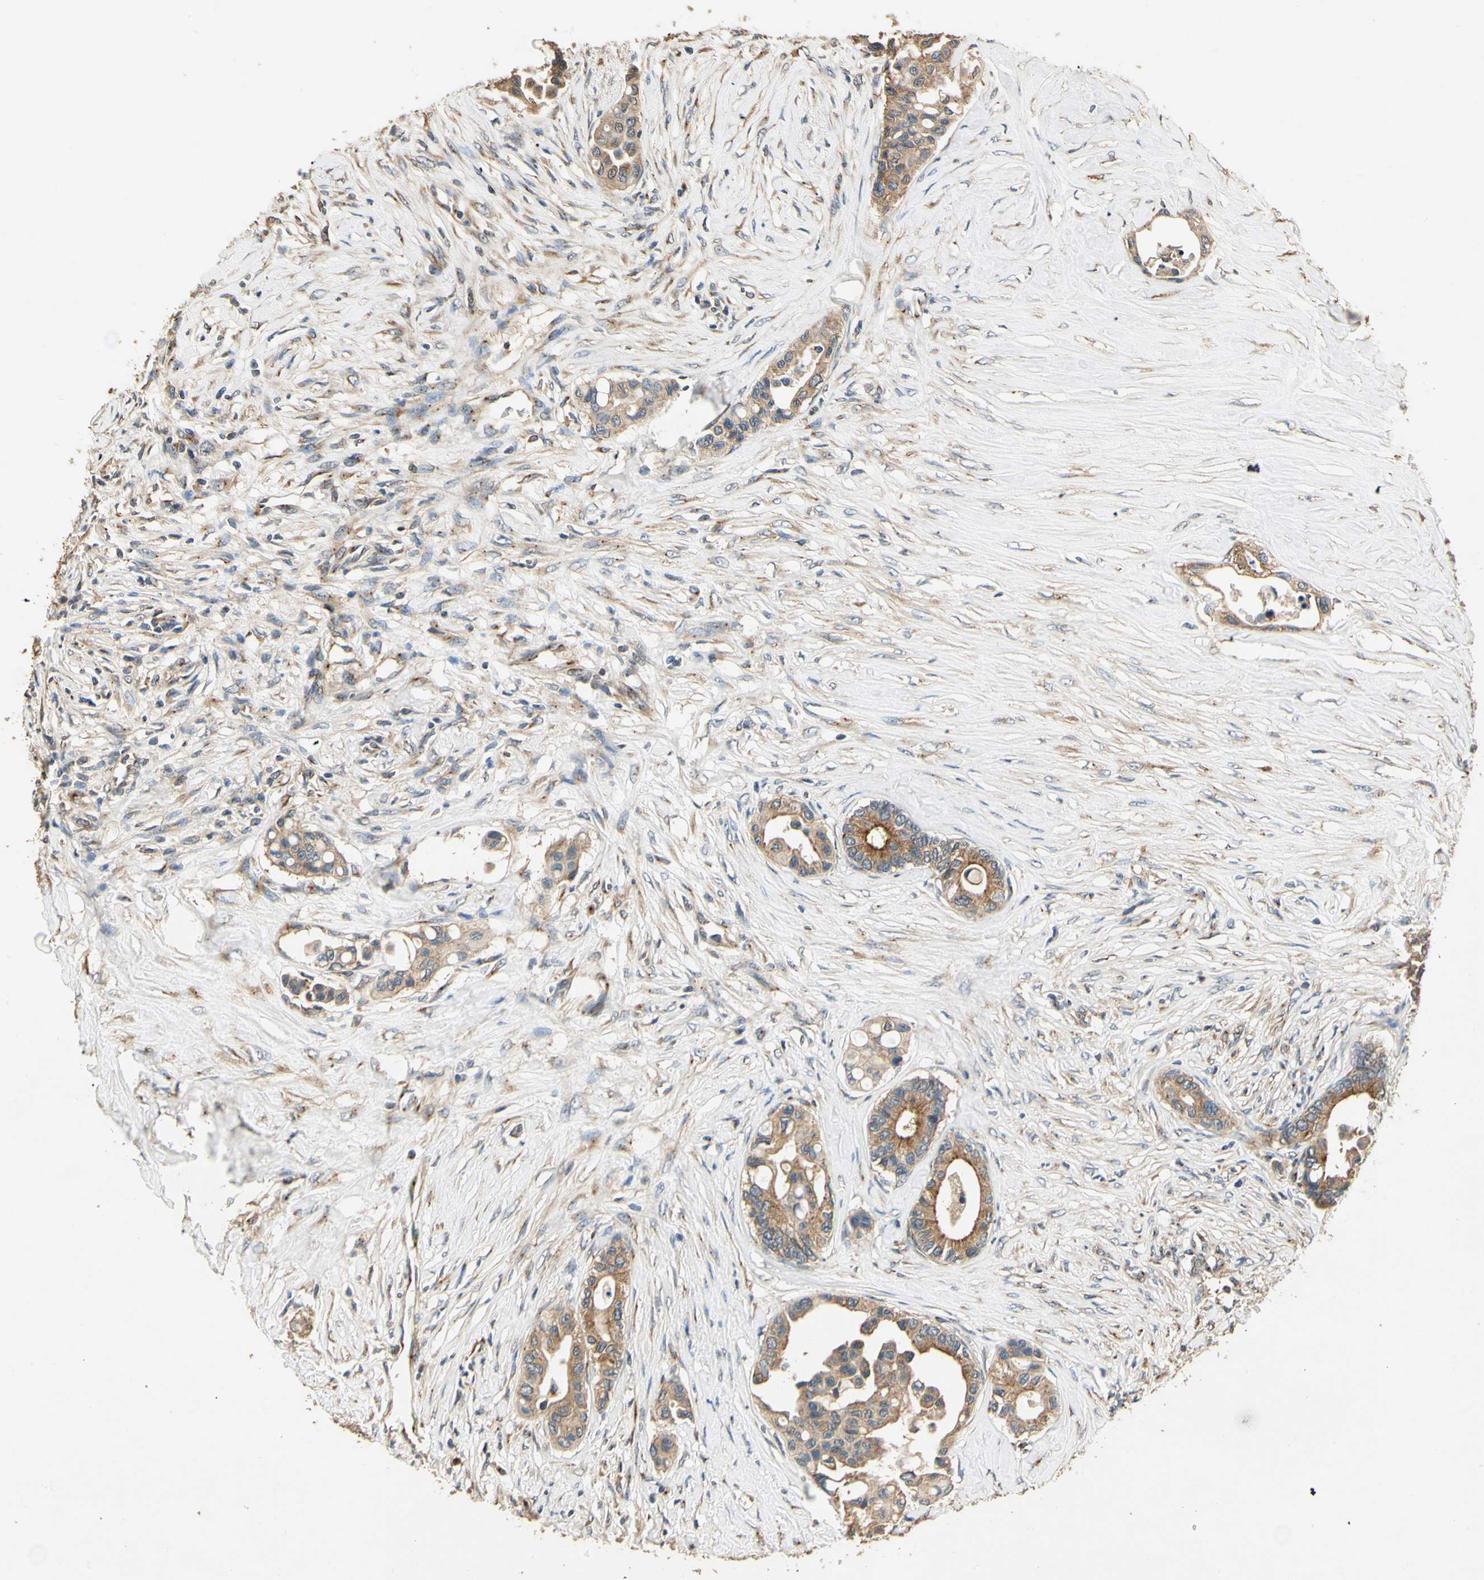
{"staining": {"intensity": "moderate", "quantity": ">75%", "location": "cytoplasmic/membranous"}, "tissue": "colorectal cancer", "cell_type": "Tumor cells", "image_type": "cancer", "snomed": [{"axis": "morphology", "description": "Normal tissue, NOS"}, {"axis": "morphology", "description": "Adenocarcinoma, NOS"}, {"axis": "topography", "description": "Colon"}], "caption": "Tumor cells reveal medium levels of moderate cytoplasmic/membranous positivity in about >75% of cells in human colorectal cancer (adenocarcinoma). The staining was performed using DAB (3,3'-diaminobenzidine) to visualize the protein expression in brown, while the nuclei were stained in blue with hematoxylin (Magnification: 20x).", "gene": "AKAP9", "patient": {"sex": "male", "age": 82}}